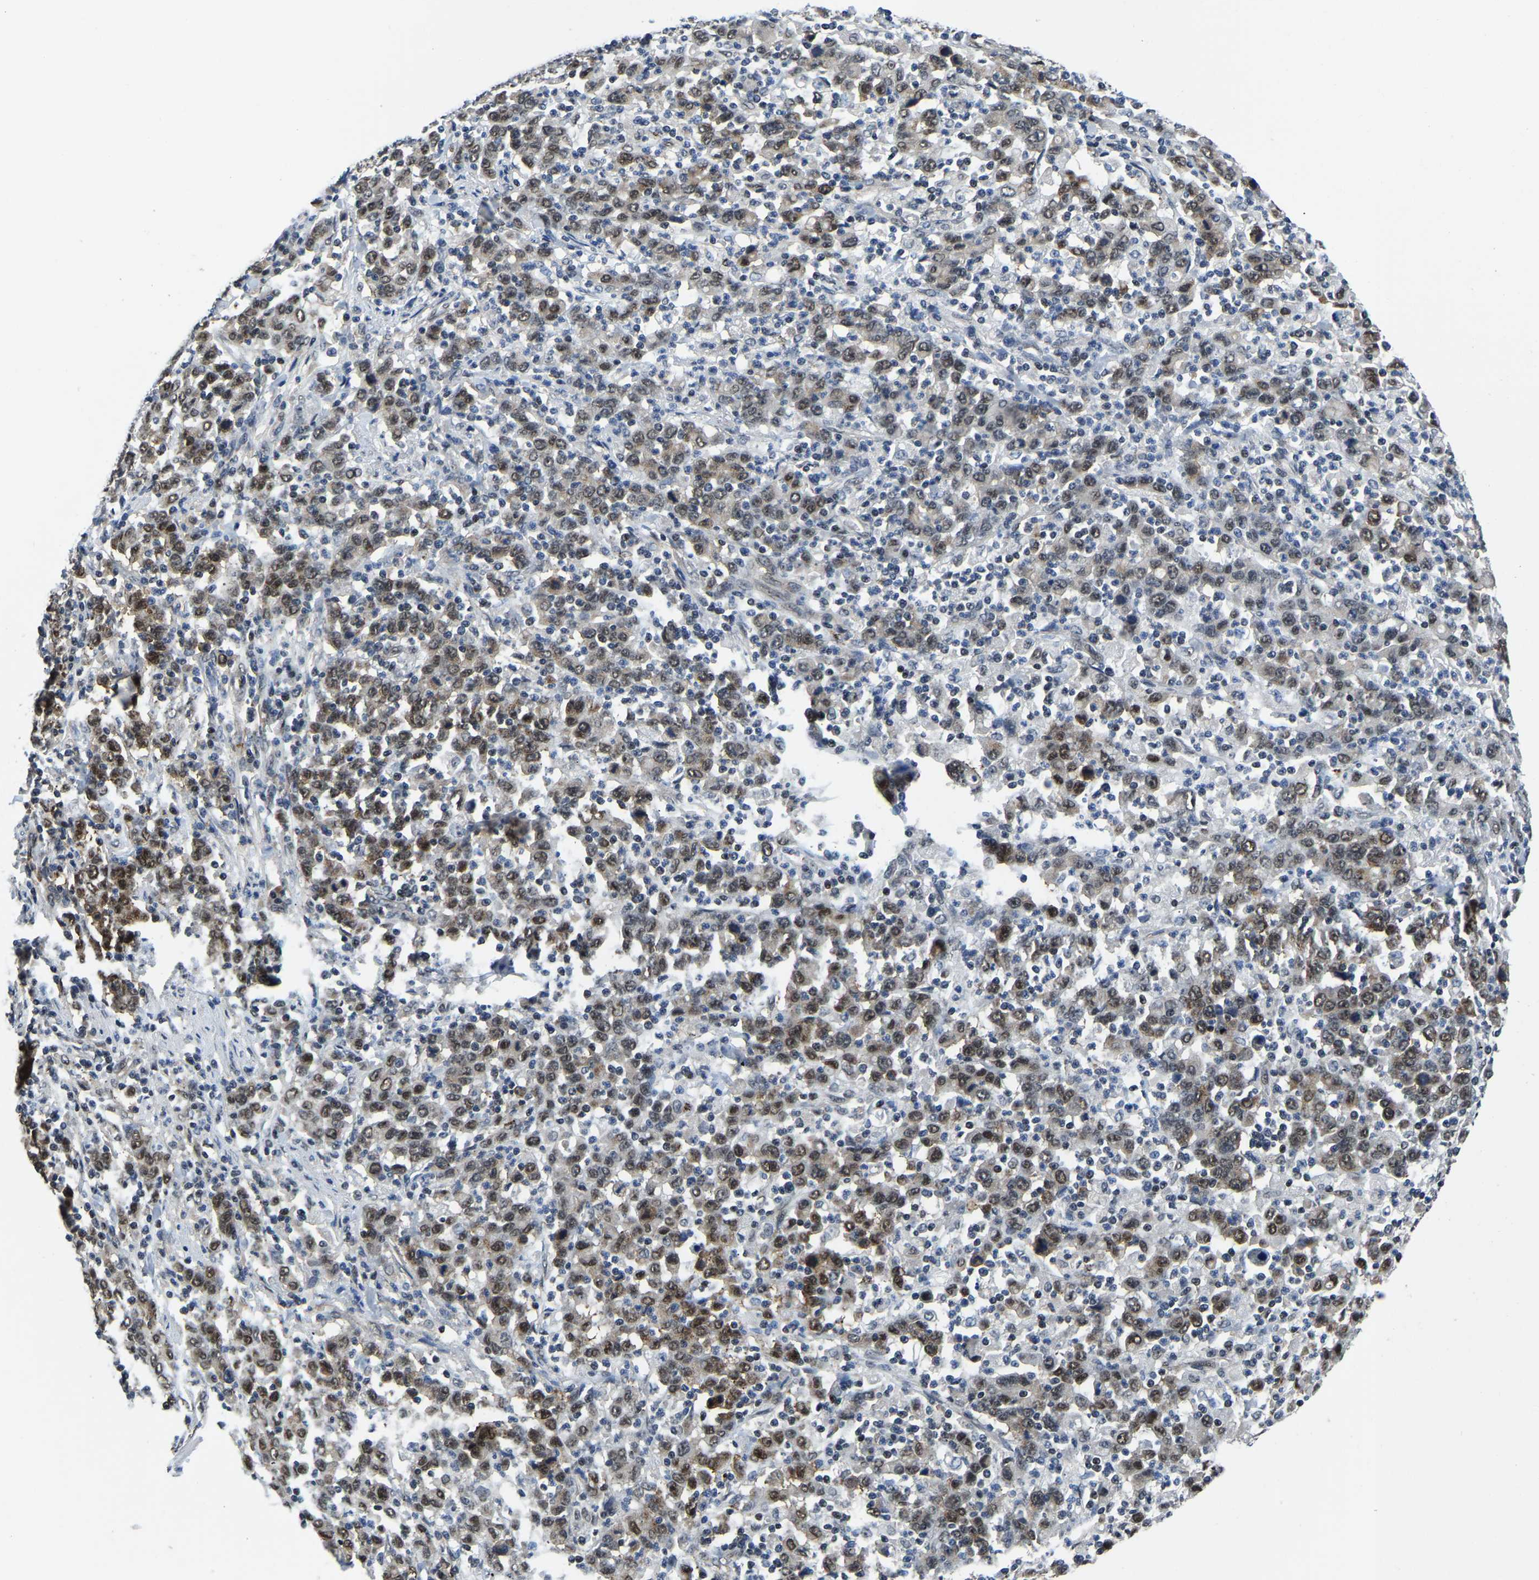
{"staining": {"intensity": "moderate", "quantity": ">75%", "location": "cytoplasmic/membranous,nuclear"}, "tissue": "stomach cancer", "cell_type": "Tumor cells", "image_type": "cancer", "snomed": [{"axis": "morphology", "description": "Adenocarcinoma, NOS"}, {"axis": "topography", "description": "Stomach, upper"}], "caption": "The photomicrograph demonstrates a brown stain indicating the presence of a protein in the cytoplasmic/membranous and nuclear of tumor cells in stomach adenocarcinoma.", "gene": "DFFA", "patient": {"sex": "male", "age": 69}}